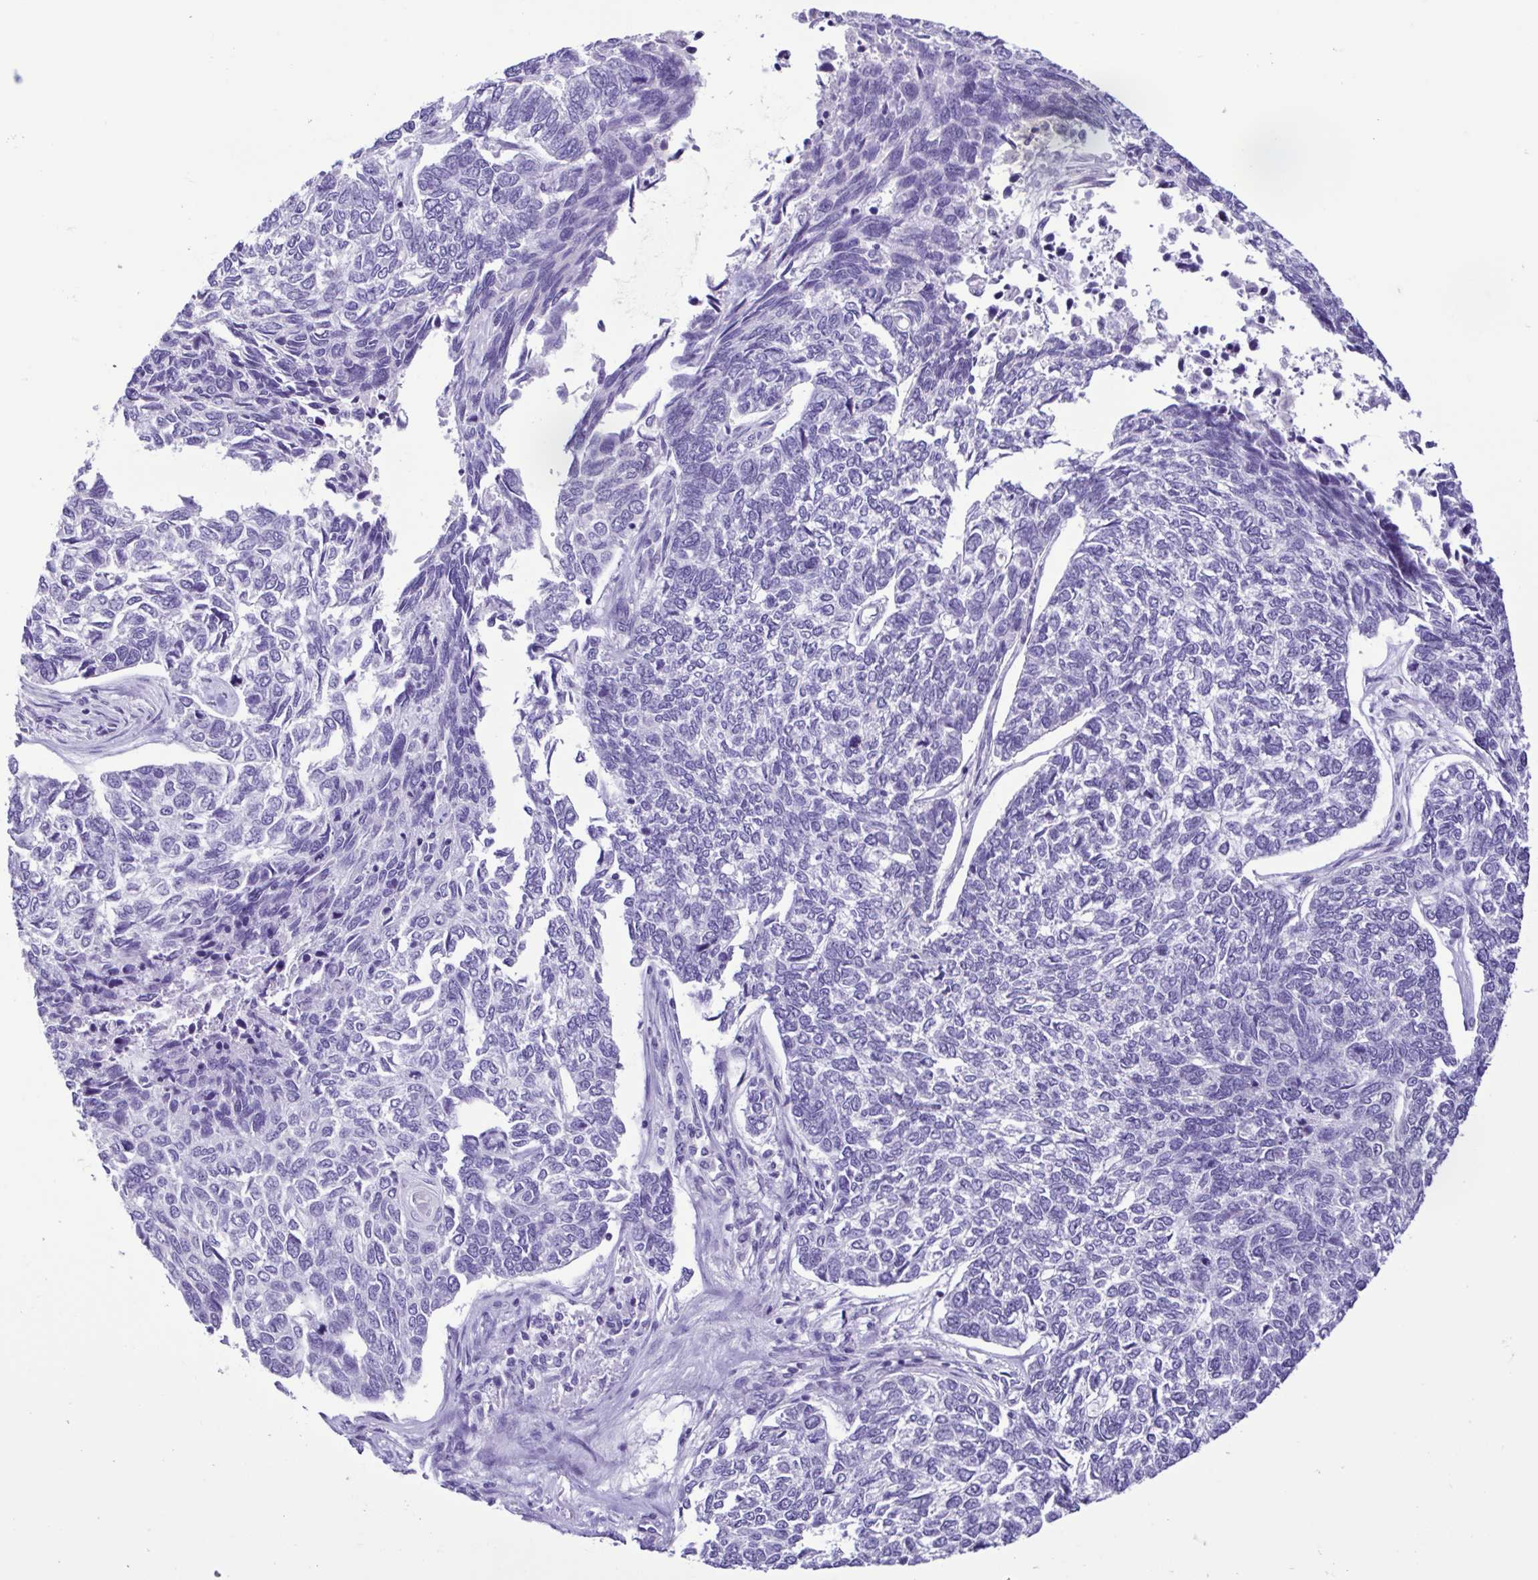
{"staining": {"intensity": "negative", "quantity": "none", "location": "none"}, "tissue": "skin cancer", "cell_type": "Tumor cells", "image_type": "cancer", "snomed": [{"axis": "morphology", "description": "Basal cell carcinoma"}, {"axis": "topography", "description": "Skin"}], "caption": "Immunohistochemistry micrograph of neoplastic tissue: skin basal cell carcinoma stained with DAB shows no significant protein expression in tumor cells.", "gene": "CBY2", "patient": {"sex": "female", "age": 65}}